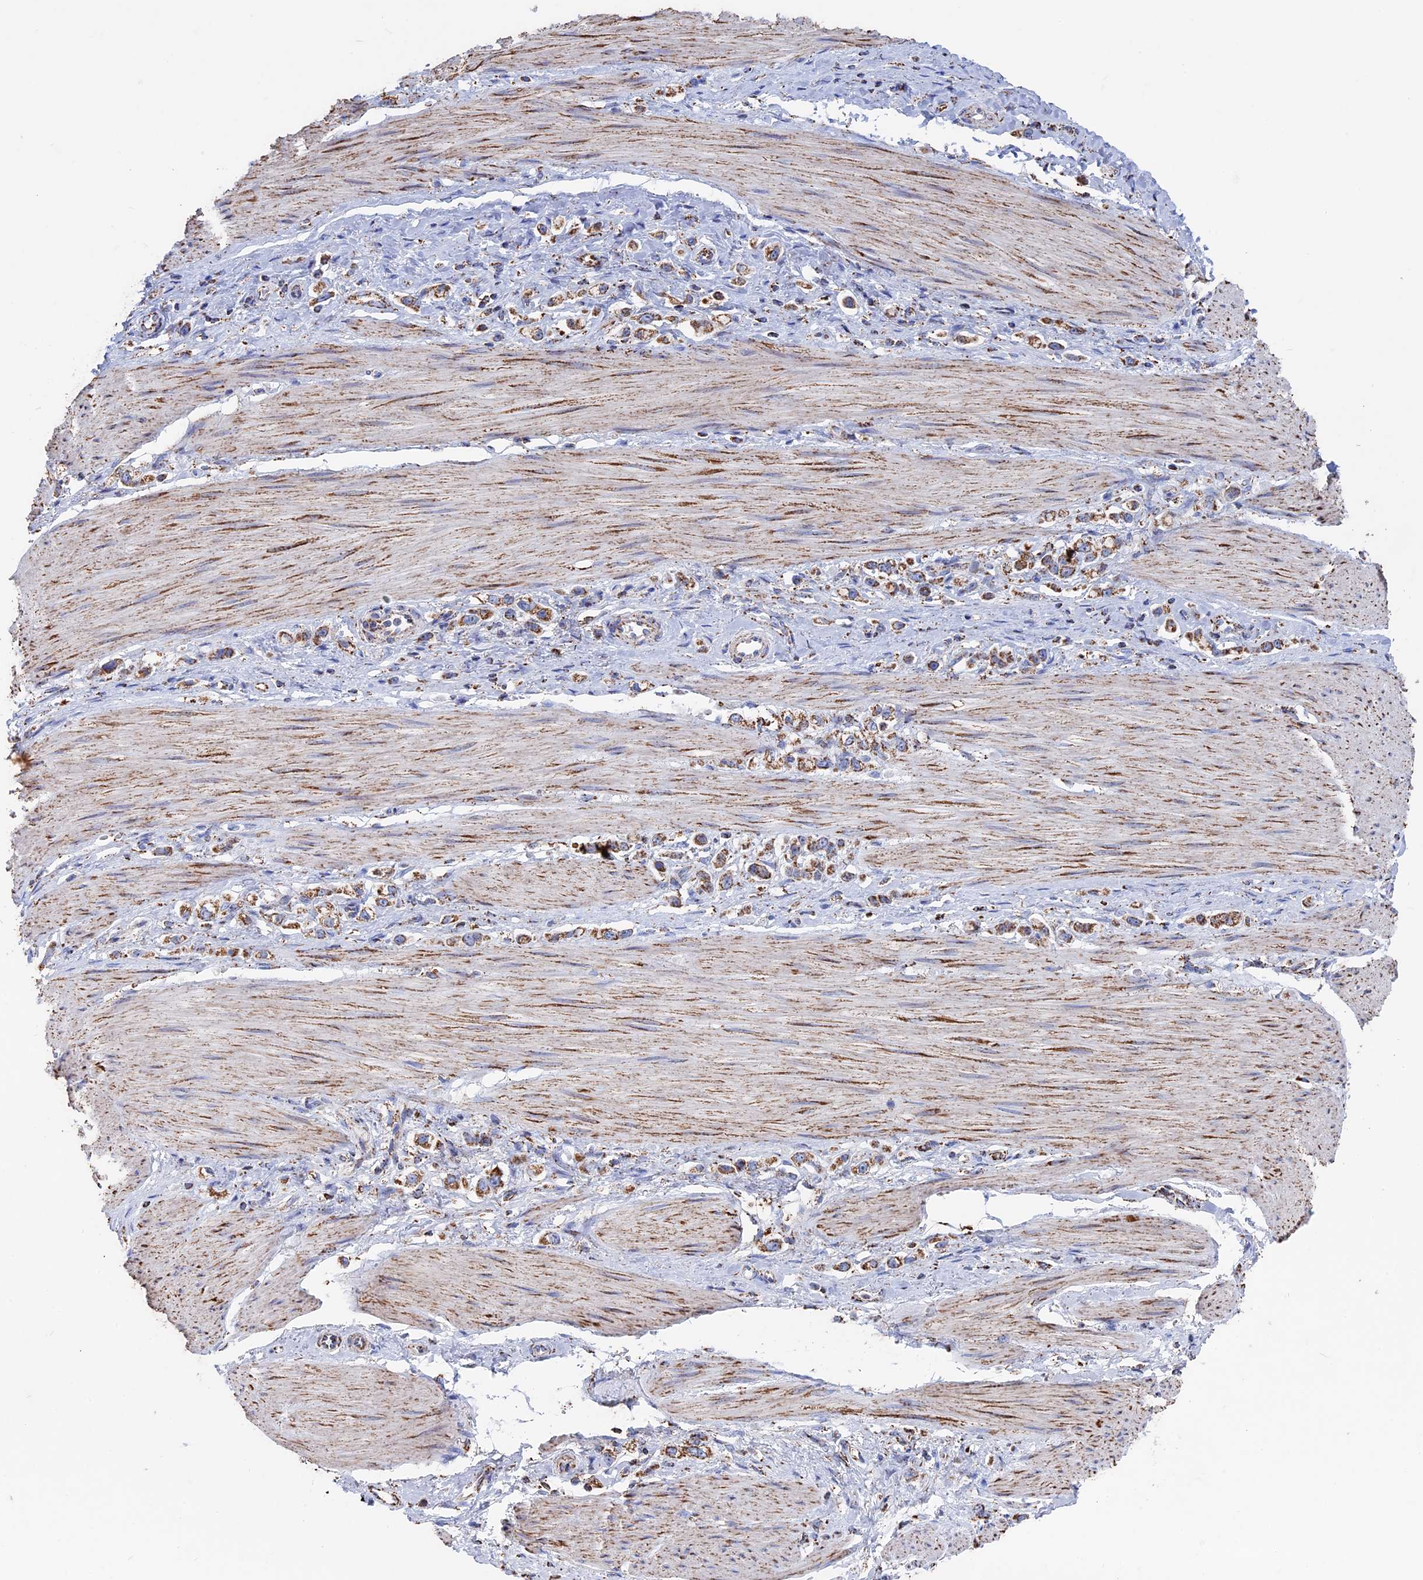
{"staining": {"intensity": "moderate", "quantity": ">75%", "location": "cytoplasmic/membranous"}, "tissue": "stomach cancer", "cell_type": "Tumor cells", "image_type": "cancer", "snomed": [{"axis": "morphology", "description": "Adenocarcinoma, NOS"}, {"axis": "topography", "description": "Stomach"}], "caption": "Immunohistochemistry (DAB (3,3'-diaminobenzidine)) staining of human stomach adenocarcinoma exhibits moderate cytoplasmic/membranous protein positivity in about >75% of tumor cells.", "gene": "SEC24D", "patient": {"sex": "female", "age": 65}}